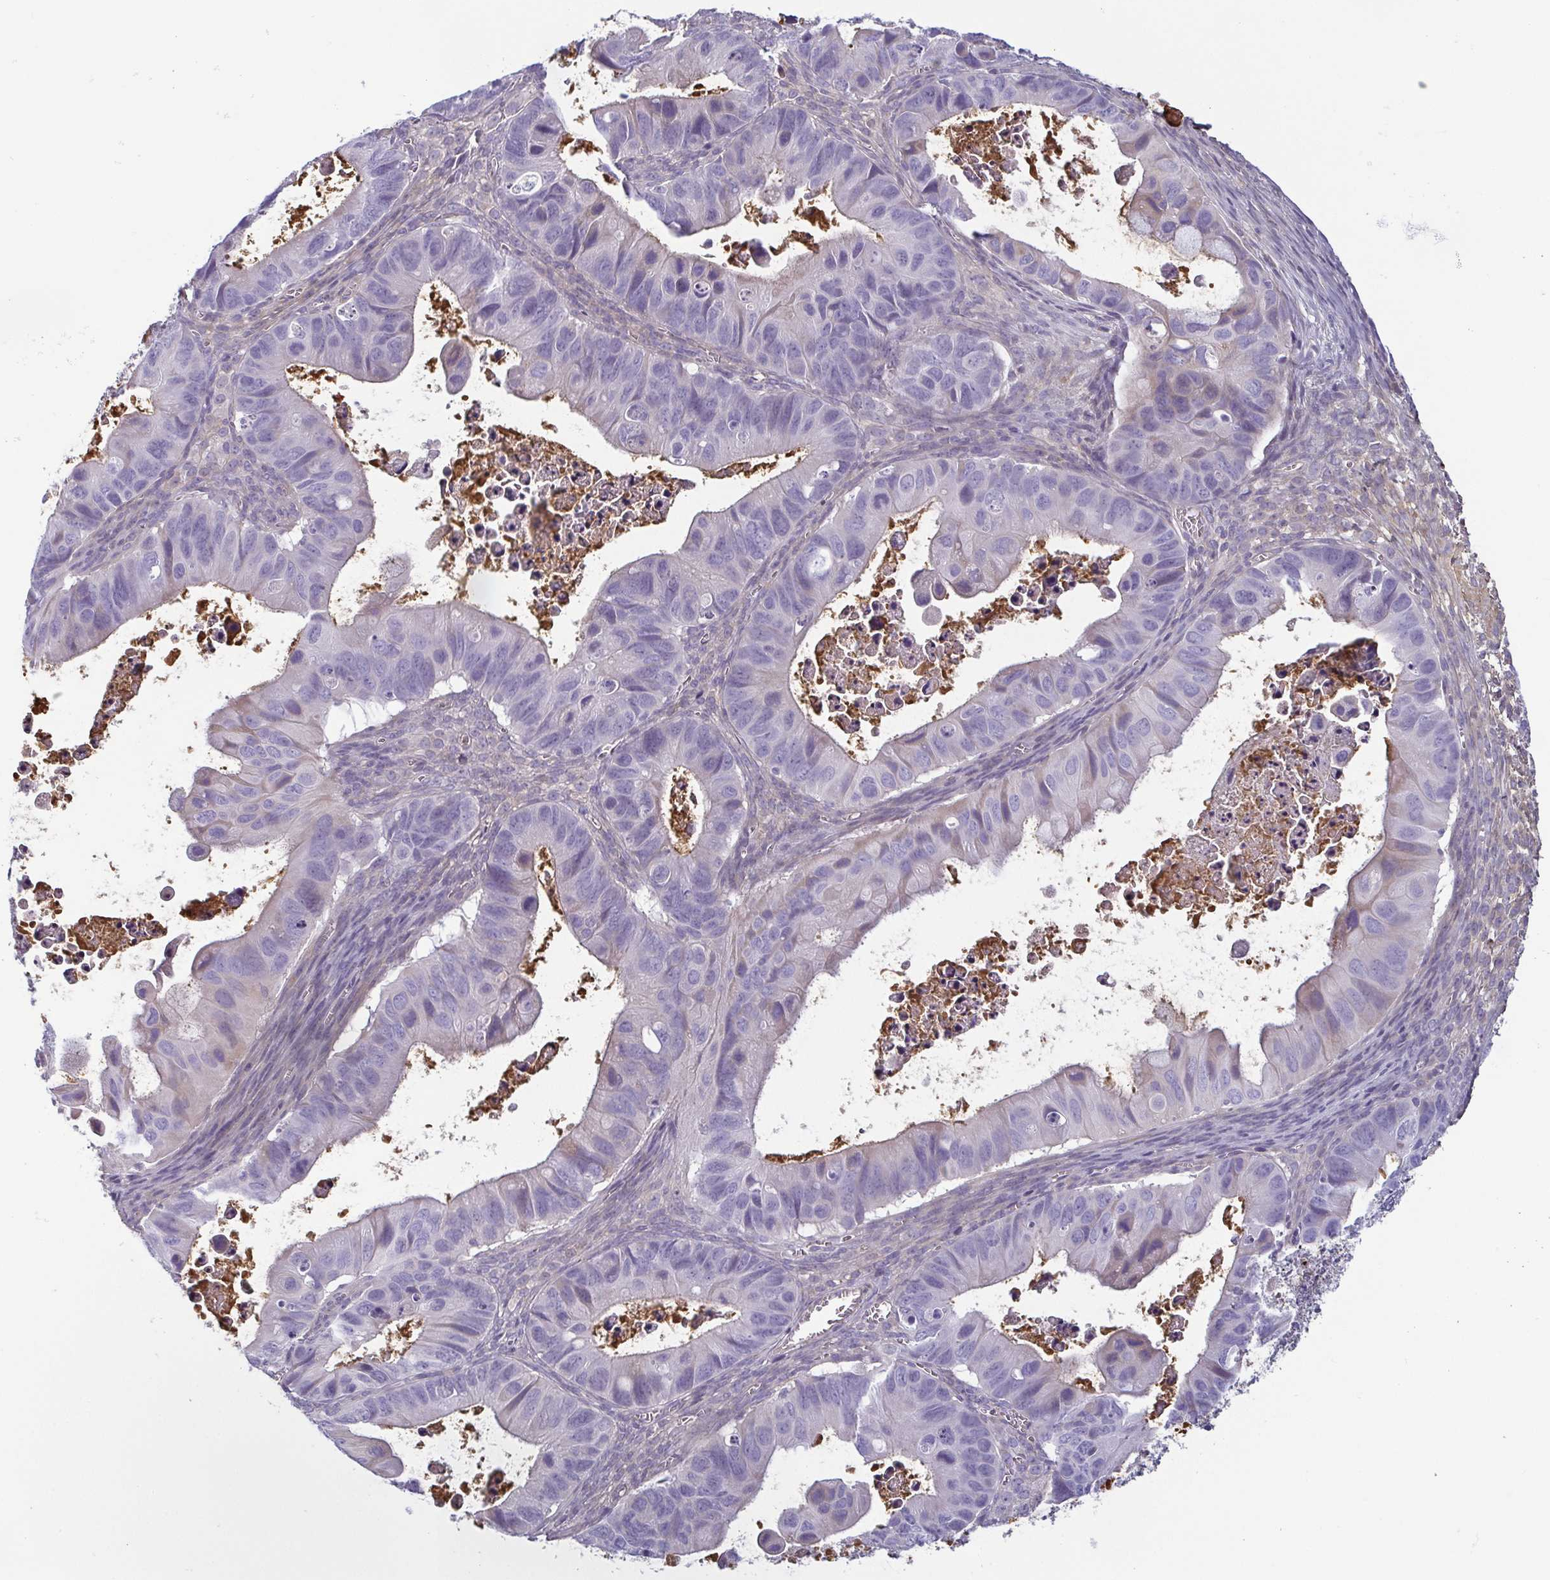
{"staining": {"intensity": "negative", "quantity": "none", "location": "none"}, "tissue": "ovarian cancer", "cell_type": "Tumor cells", "image_type": "cancer", "snomed": [{"axis": "morphology", "description": "Cystadenocarcinoma, mucinous, NOS"}, {"axis": "topography", "description": "Ovary"}], "caption": "The histopathology image shows no significant expression in tumor cells of ovarian cancer (mucinous cystadenocarcinoma). (DAB (3,3'-diaminobenzidine) IHC visualized using brightfield microscopy, high magnification).", "gene": "ECM1", "patient": {"sex": "female", "age": 64}}